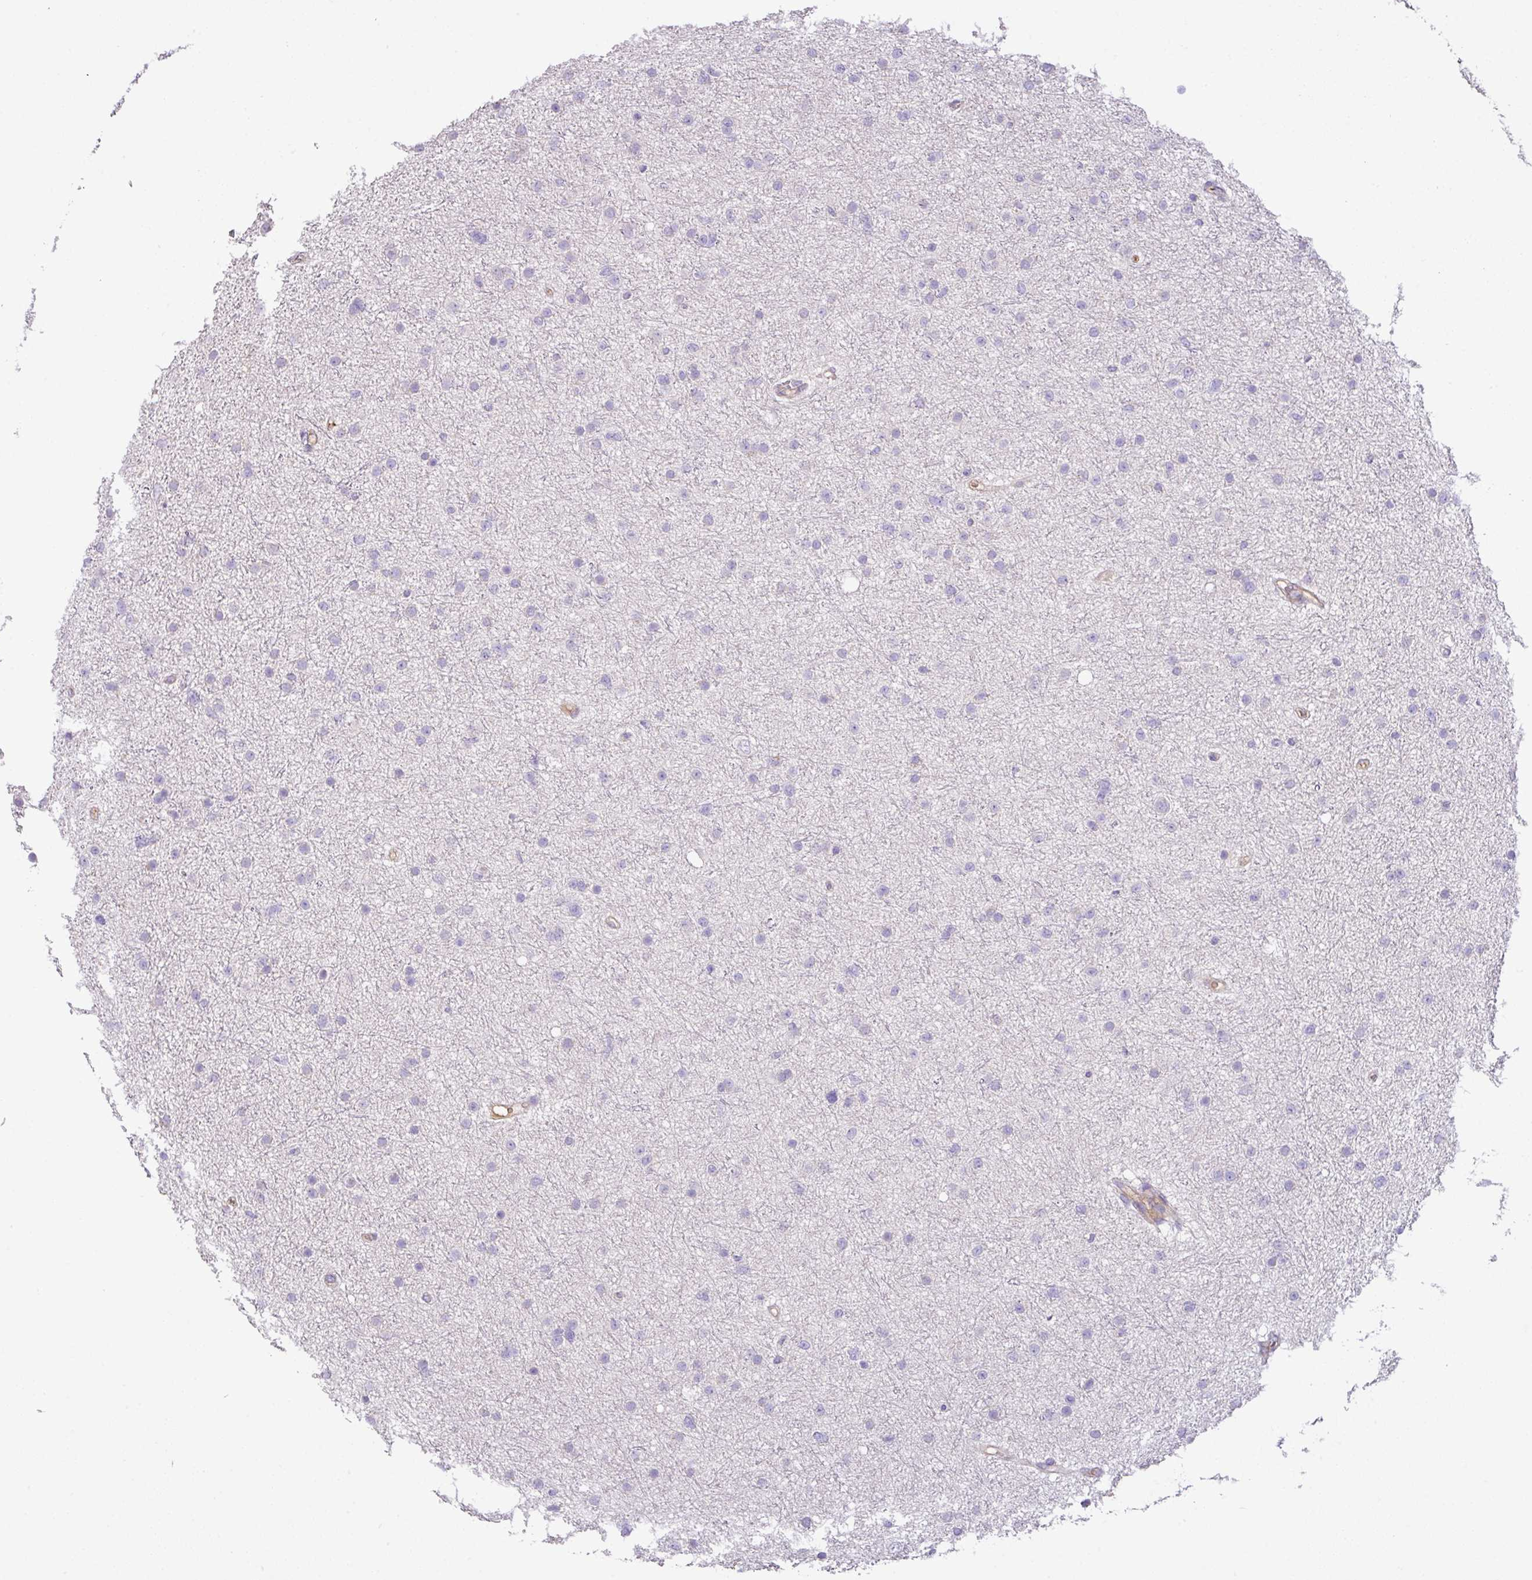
{"staining": {"intensity": "negative", "quantity": "none", "location": "none"}, "tissue": "glioma", "cell_type": "Tumor cells", "image_type": "cancer", "snomed": [{"axis": "morphology", "description": "Glioma, malignant, Low grade"}, {"axis": "topography", "description": "Cerebral cortex"}], "caption": "A high-resolution micrograph shows immunohistochemistry (IHC) staining of glioma, which exhibits no significant expression in tumor cells.", "gene": "AGR3", "patient": {"sex": "female", "age": 39}}